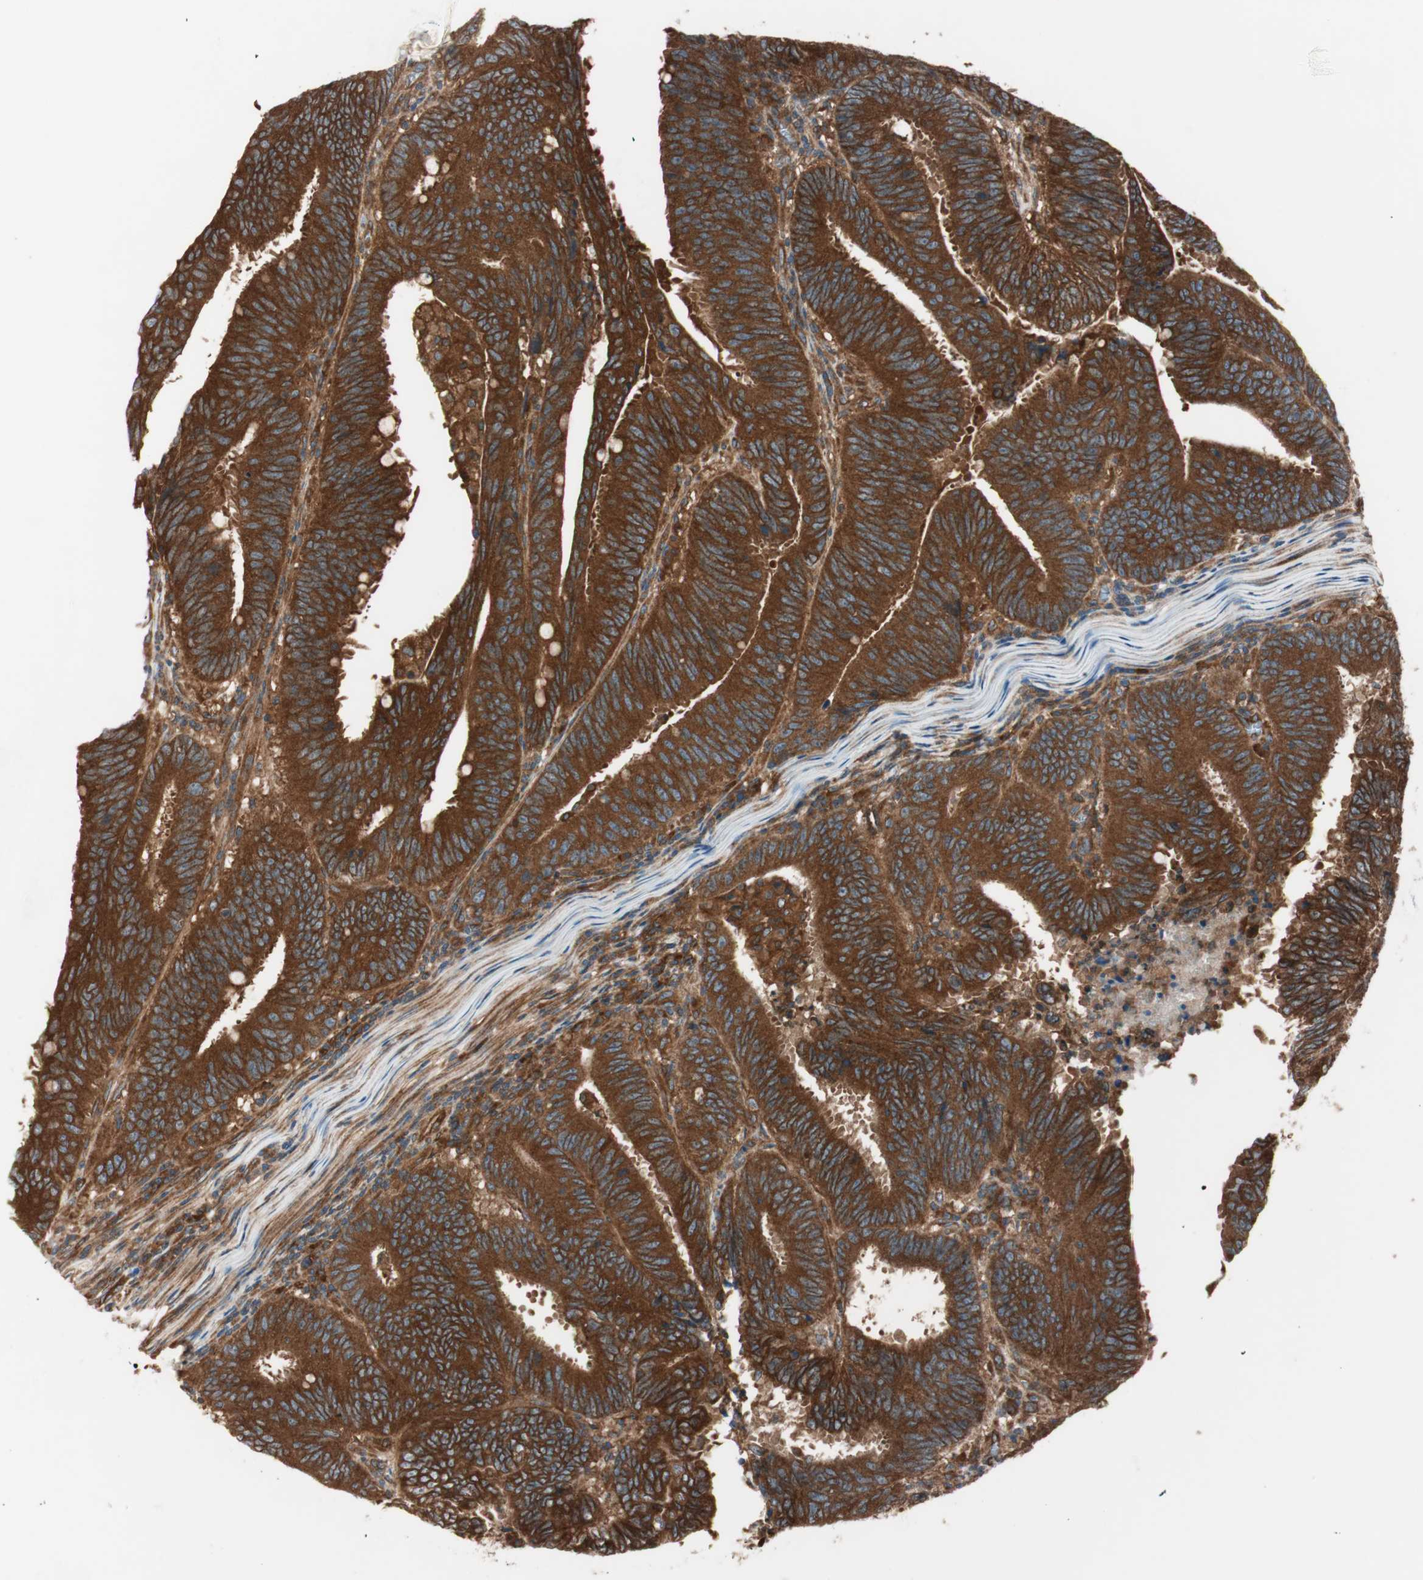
{"staining": {"intensity": "strong", "quantity": ">75%", "location": "cytoplasmic/membranous"}, "tissue": "colorectal cancer", "cell_type": "Tumor cells", "image_type": "cancer", "snomed": [{"axis": "morphology", "description": "Adenocarcinoma, NOS"}, {"axis": "topography", "description": "Colon"}], "caption": "Colorectal adenocarcinoma stained for a protein (brown) shows strong cytoplasmic/membranous positive staining in approximately >75% of tumor cells.", "gene": "RAB5A", "patient": {"sex": "male", "age": 45}}